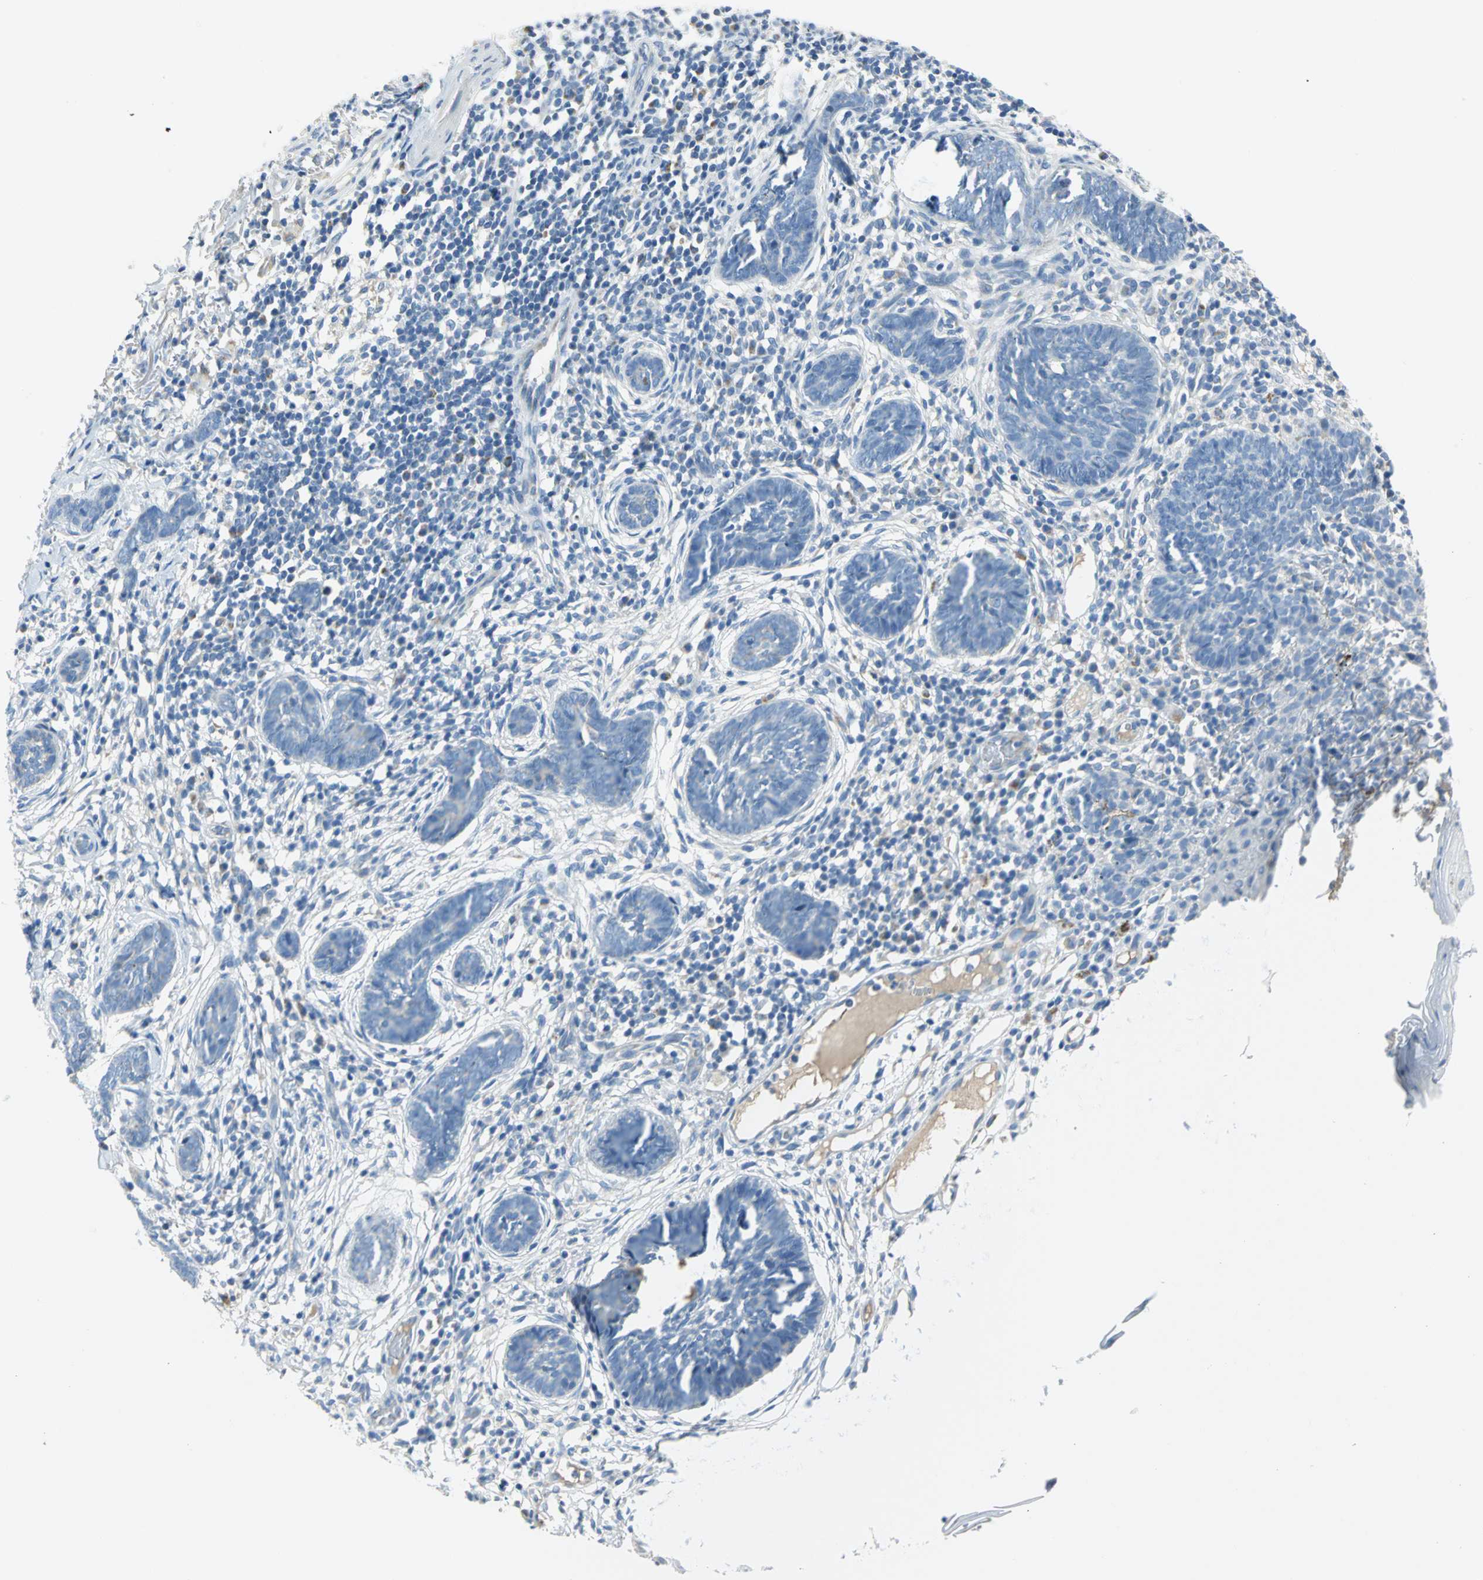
{"staining": {"intensity": "negative", "quantity": "none", "location": "none"}, "tissue": "skin cancer", "cell_type": "Tumor cells", "image_type": "cancer", "snomed": [{"axis": "morphology", "description": "Normal tissue, NOS"}, {"axis": "morphology", "description": "Basal cell carcinoma"}, {"axis": "topography", "description": "Skin"}], "caption": "A histopathology image of human skin basal cell carcinoma is negative for staining in tumor cells.", "gene": "ALOX15", "patient": {"sex": "male", "age": 87}}